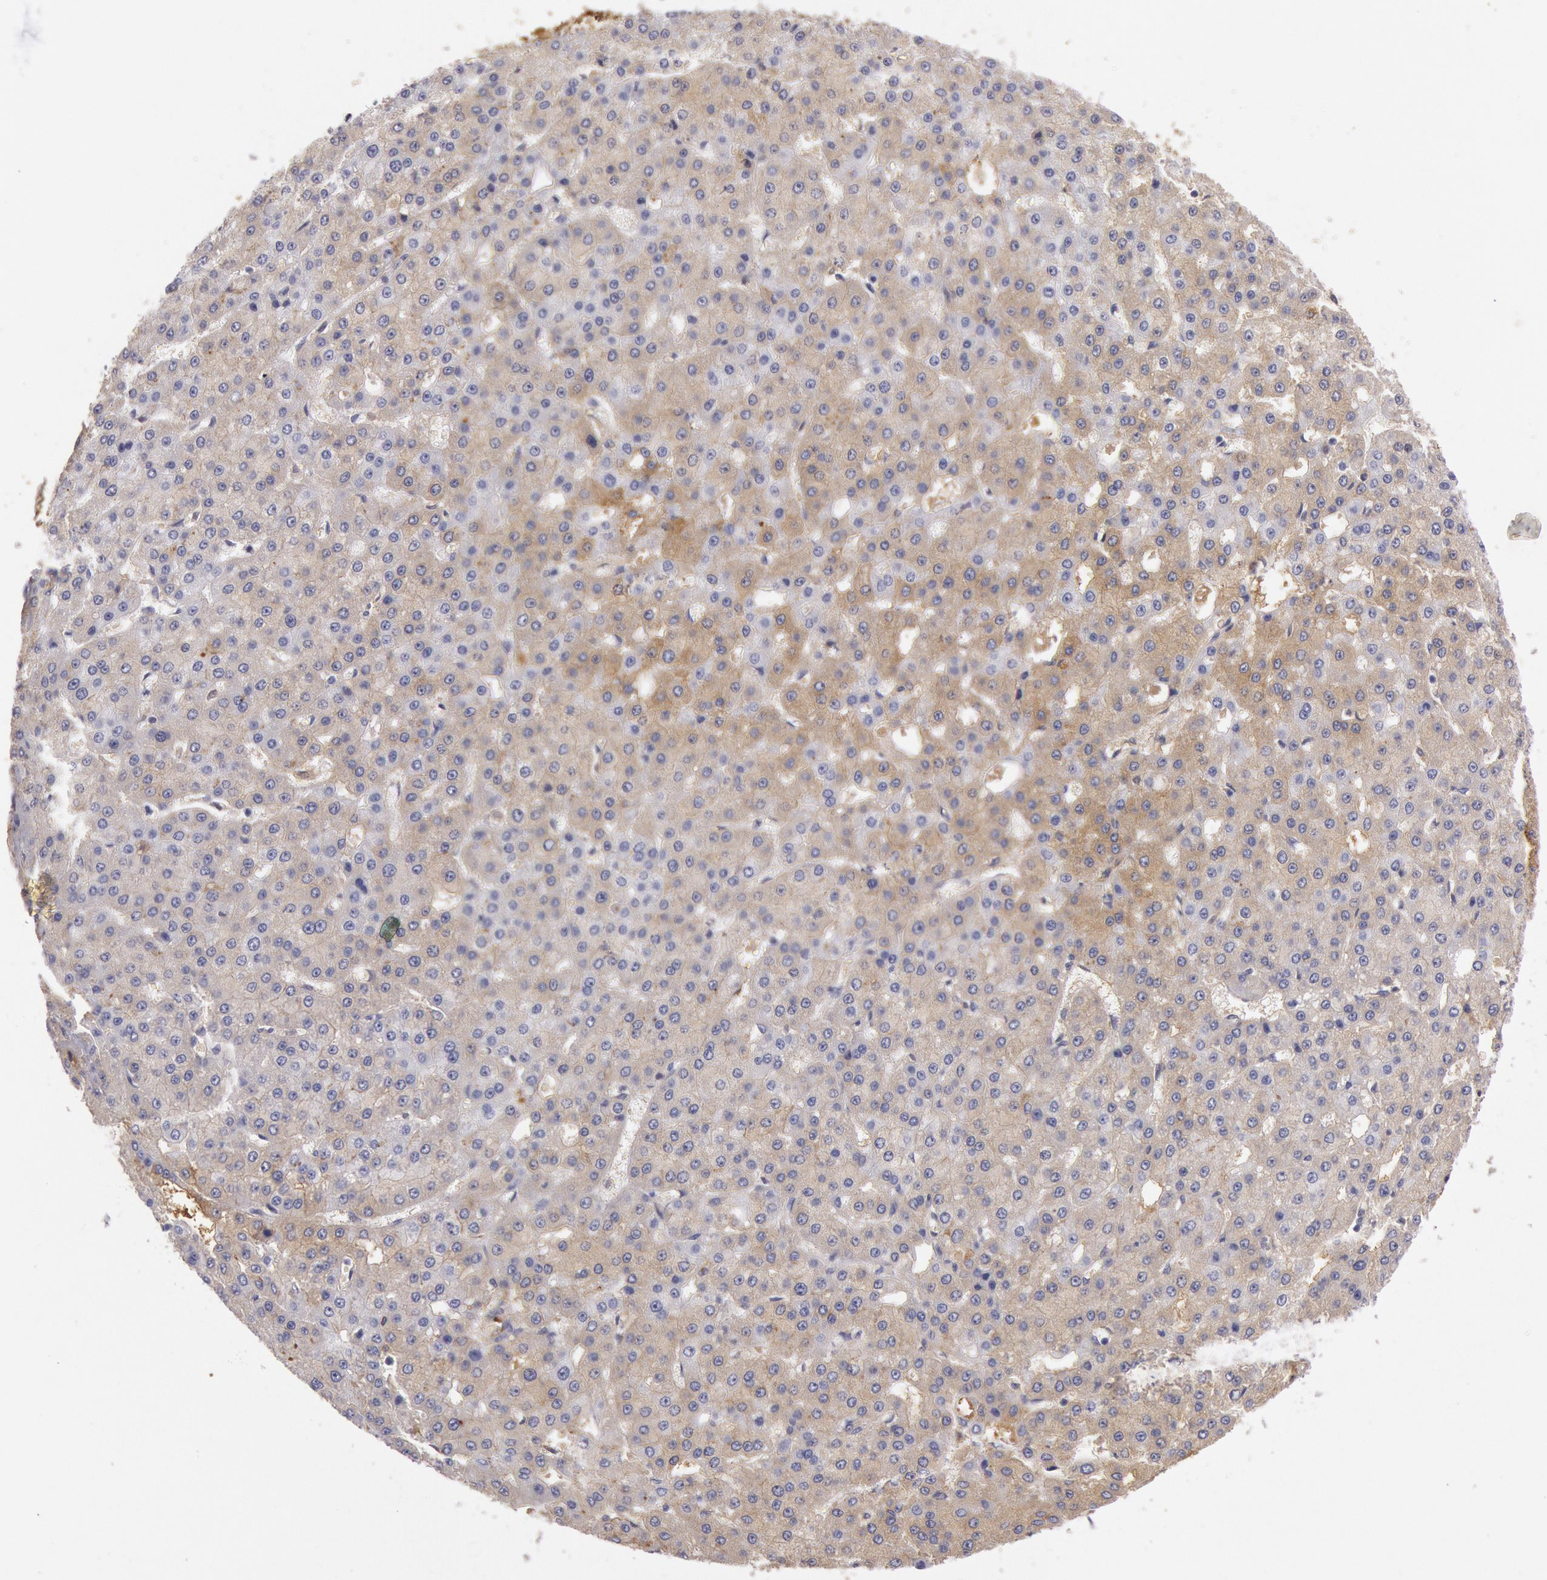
{"staining": {"intensity": "weak", "quantity": "25%-75%", "location": "cytoplasmic/membranous"}, "tissue": "liver cancer", "cell_type": "Tumor cells", "image_type": "cancer", "snomed": [{"axis": "morphology", "description": "Carcinoma, Hepatocellular, NOS"}, {"axis": "topography", "description": "Liver"}], "caption": "Immunohistochemical staining of liver cancer (hepatocellular carcinoma) reveals low levels of weak cytoplasmic/membranous protein positivity in about 25%-75% of tumor cells. Using DAB (3,3'-diaminobenzidine) (brown) and hematoxylin (blue) stains, captured at high magnification using brightfield microscopy.", "gene": "IGHA1", "patient": {"sex": "male", "age": 47}}